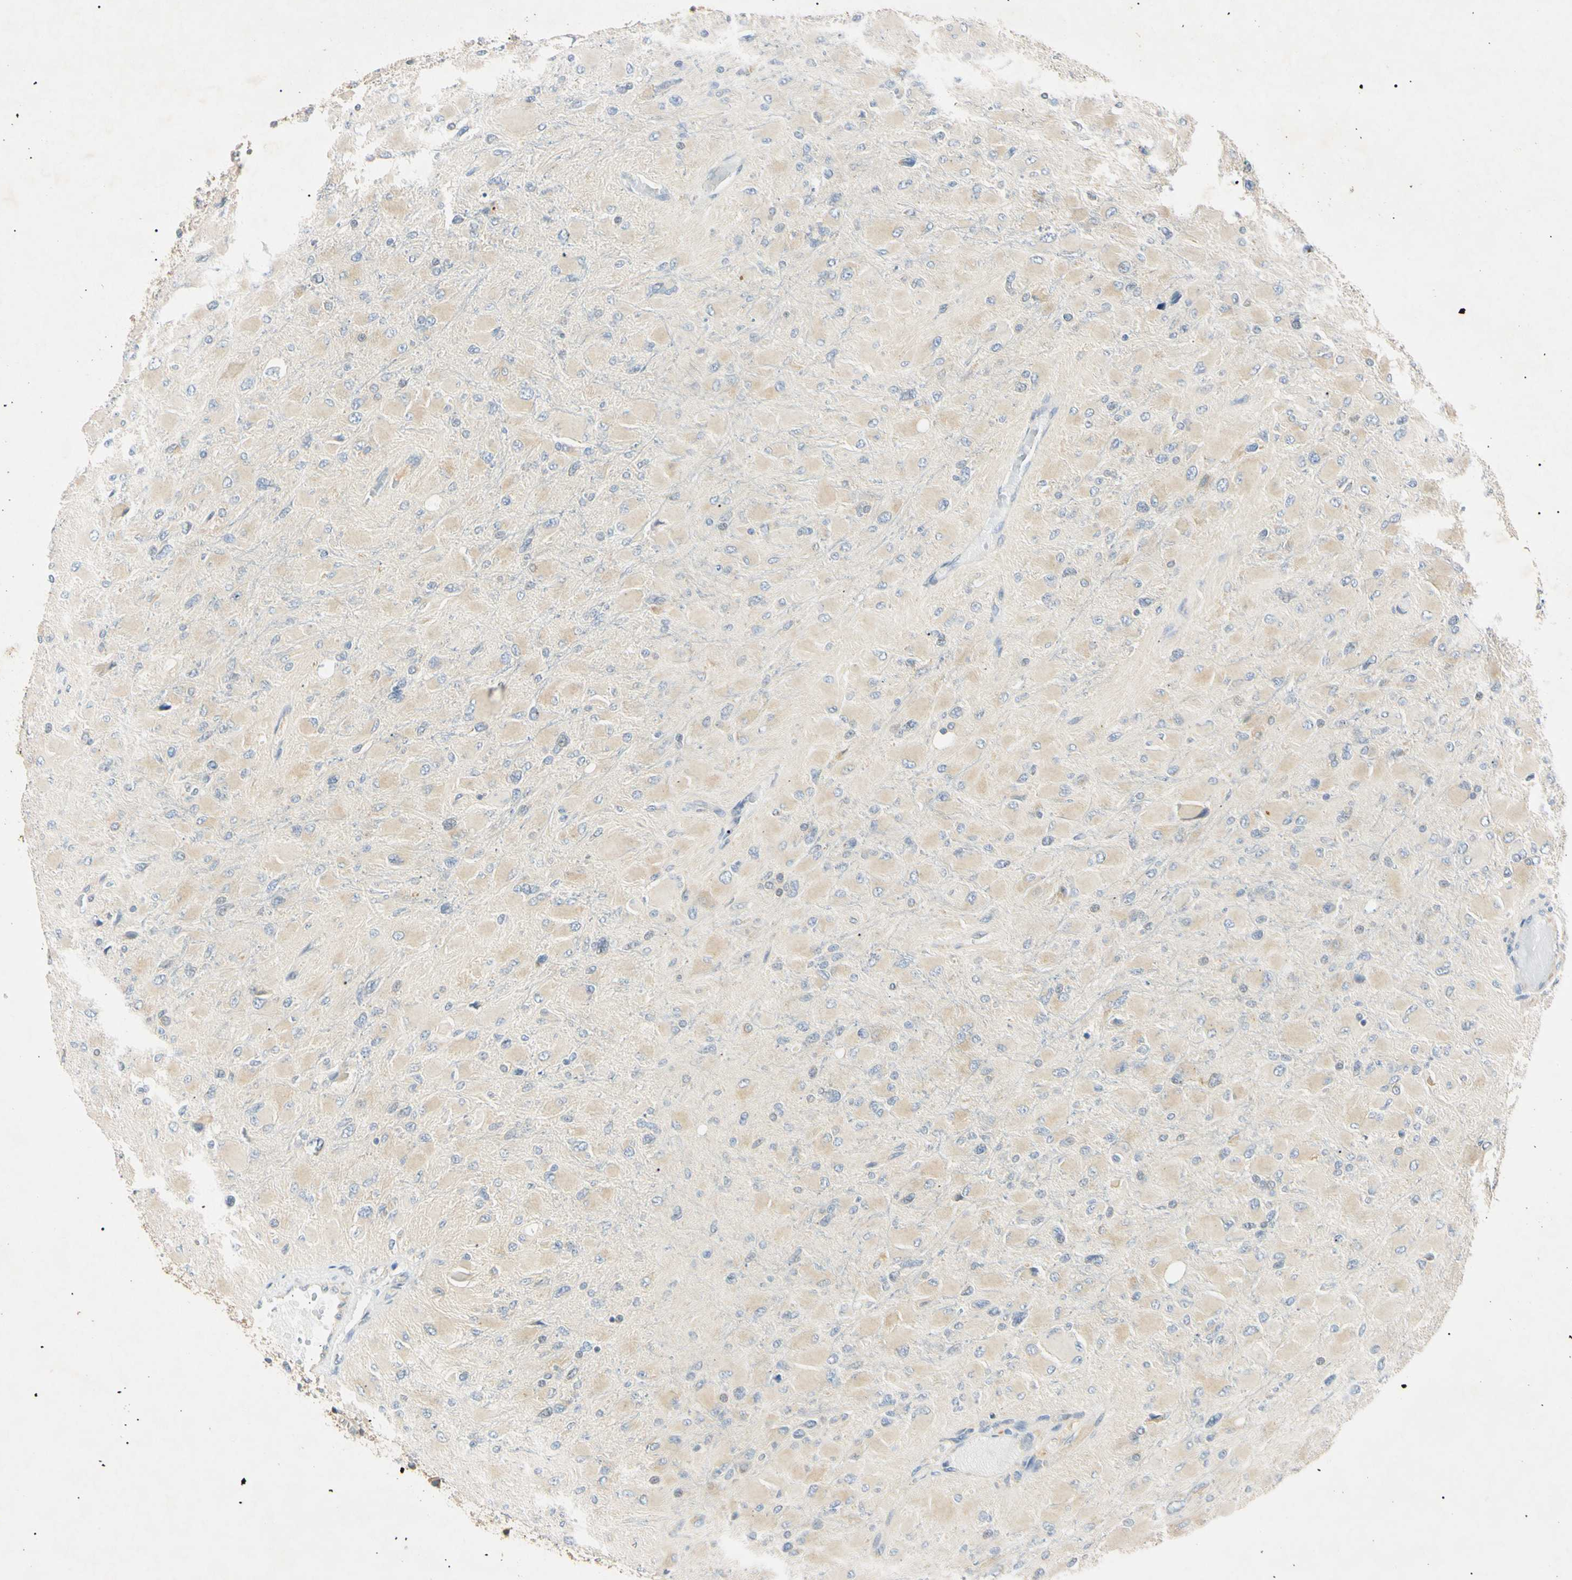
{"staining": {"intensity": "weak", "quantity": "<25%", "location": "cytoplasmic/membranous"}, "tissue": "glioma", "cell_type": "Tumor cells", "image_type": "cancer", "snomed": [{"axis": "morphology", "description": "Glioma, malignant, High grade"}, {"axis": "topography", "description": "Cerebral cortex"}], "caption": "Human glioma stained for a protein using immunohistochemistry (IHC) reveals no staining in tumor cells.", "gene": "DNAJB12", "patient": {"sex": "female", "age": 36}}